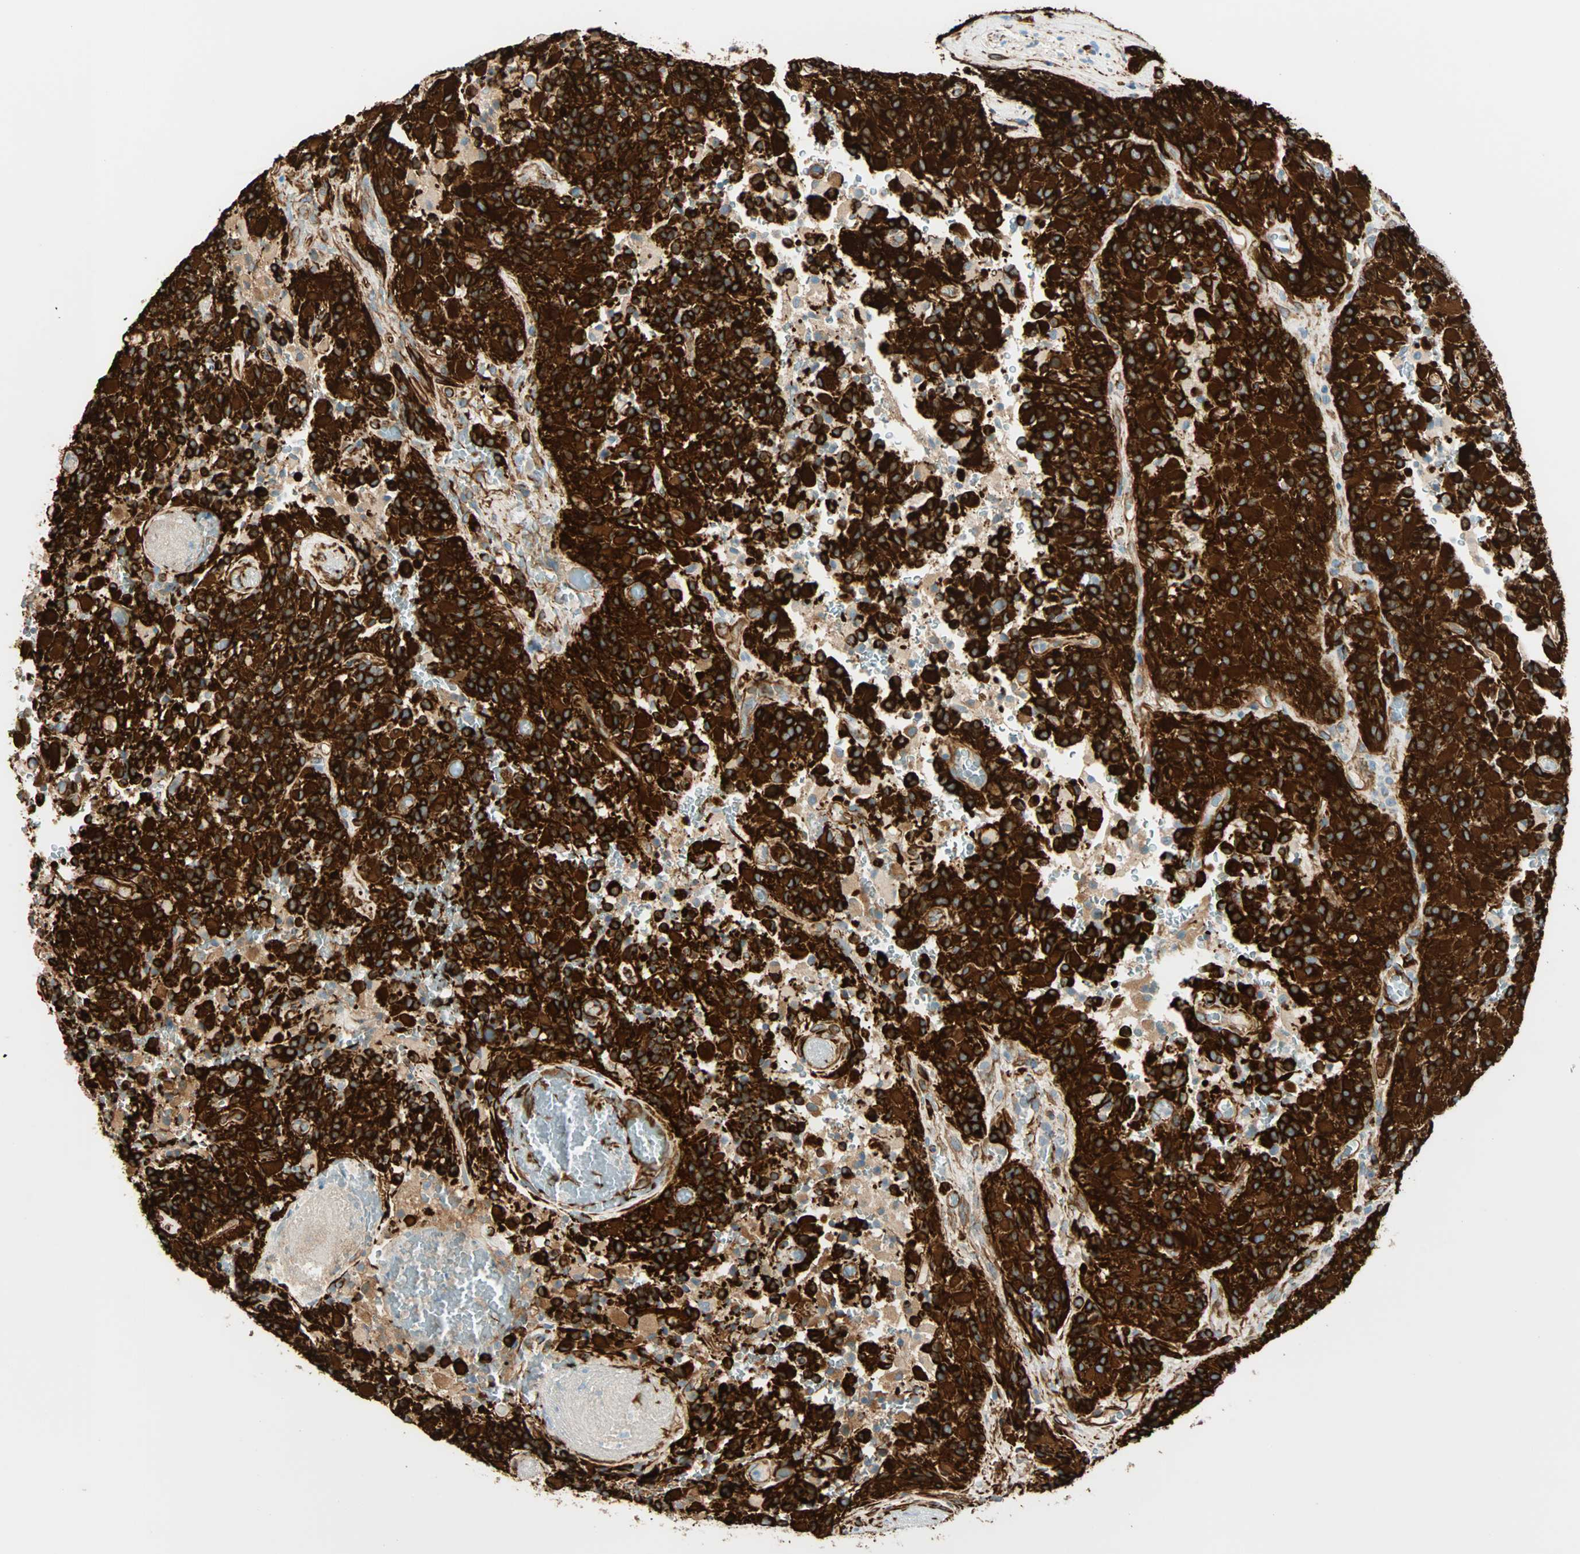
{"staining": {"intensity": "strong", "quantity": ">75%", "location": "cytoplasmic/membranous"}, "tissue": "glioma", "cell_type": "Tumor cells", "image_type": "cancer", "snomed": [{"axis": "morphology", "description": "Glioma, malignant, High grade"}, {"axis": "topography", "description": "Brain"}], "caption": "This is an image of IHC staining of glioma, which shows strong staining in the cytoplasmic/membranous of tumor cells.", "gene": "NES", "patient": {"sex": "male", "age": 71}}